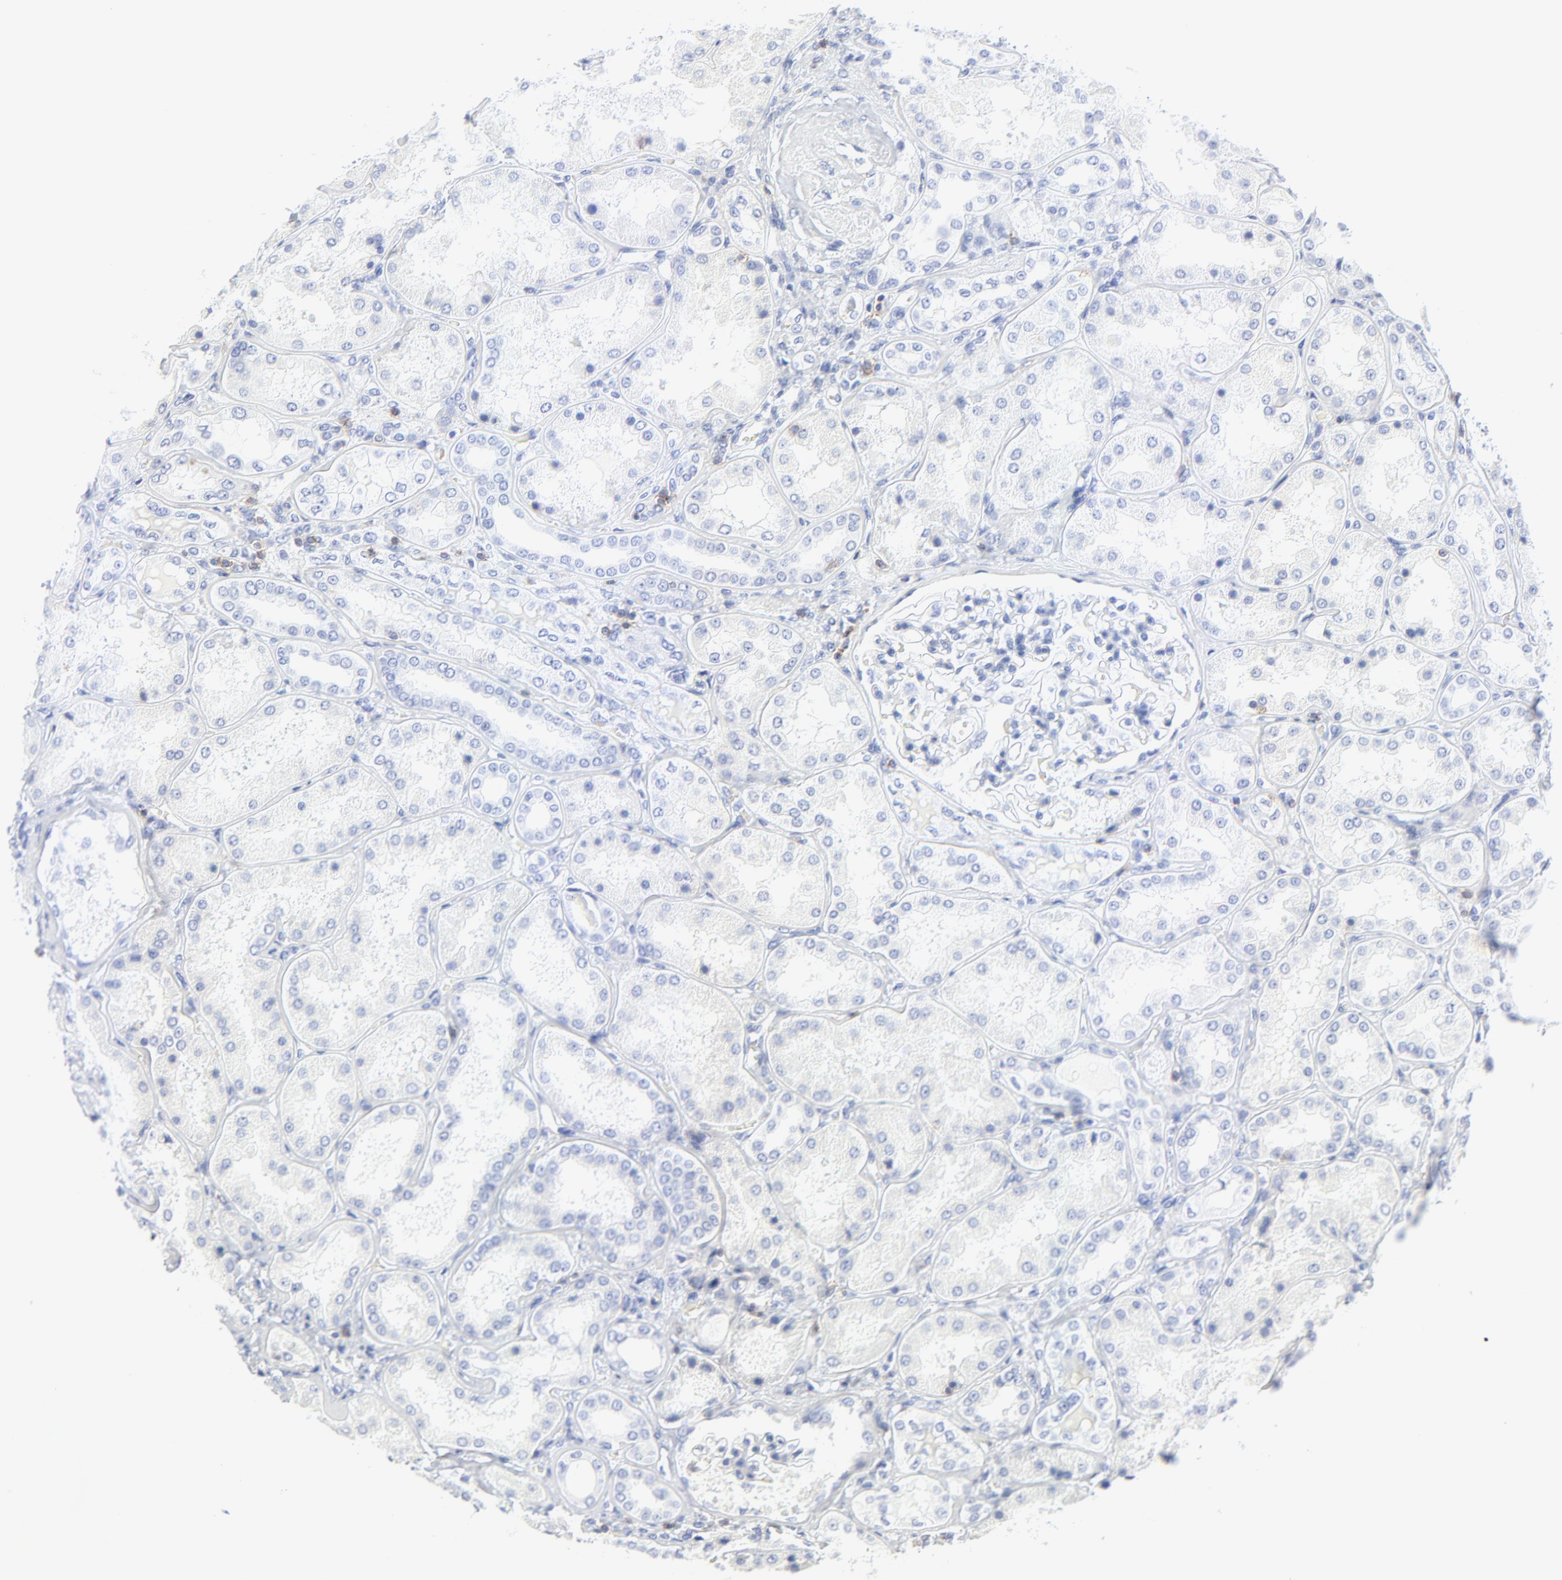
{"staining": {"intensity": "negative", "quantity": "none", "location": "none"}, "tissue": "kidney", "cell_type": "Cells in glomeruli", "image_type": "normal", "snomed": [{"axis": "morphology", "description": "Normal tissue, NOS"}, {"axis": "topography", "description": "Kidney"}], "caption": "DAB immunohistochemical staining of benign kidney displays no significant positivity in cells in glomeruli. The staining was performed using DAB (3,3'-diaminobenzidine) to visualize the protein expression in brown, while the nuclei were stained in blue with hematoxylin (Magnification: 20x).", "gene": "LCK", "patient": {"sex": "female", "age": 56}}